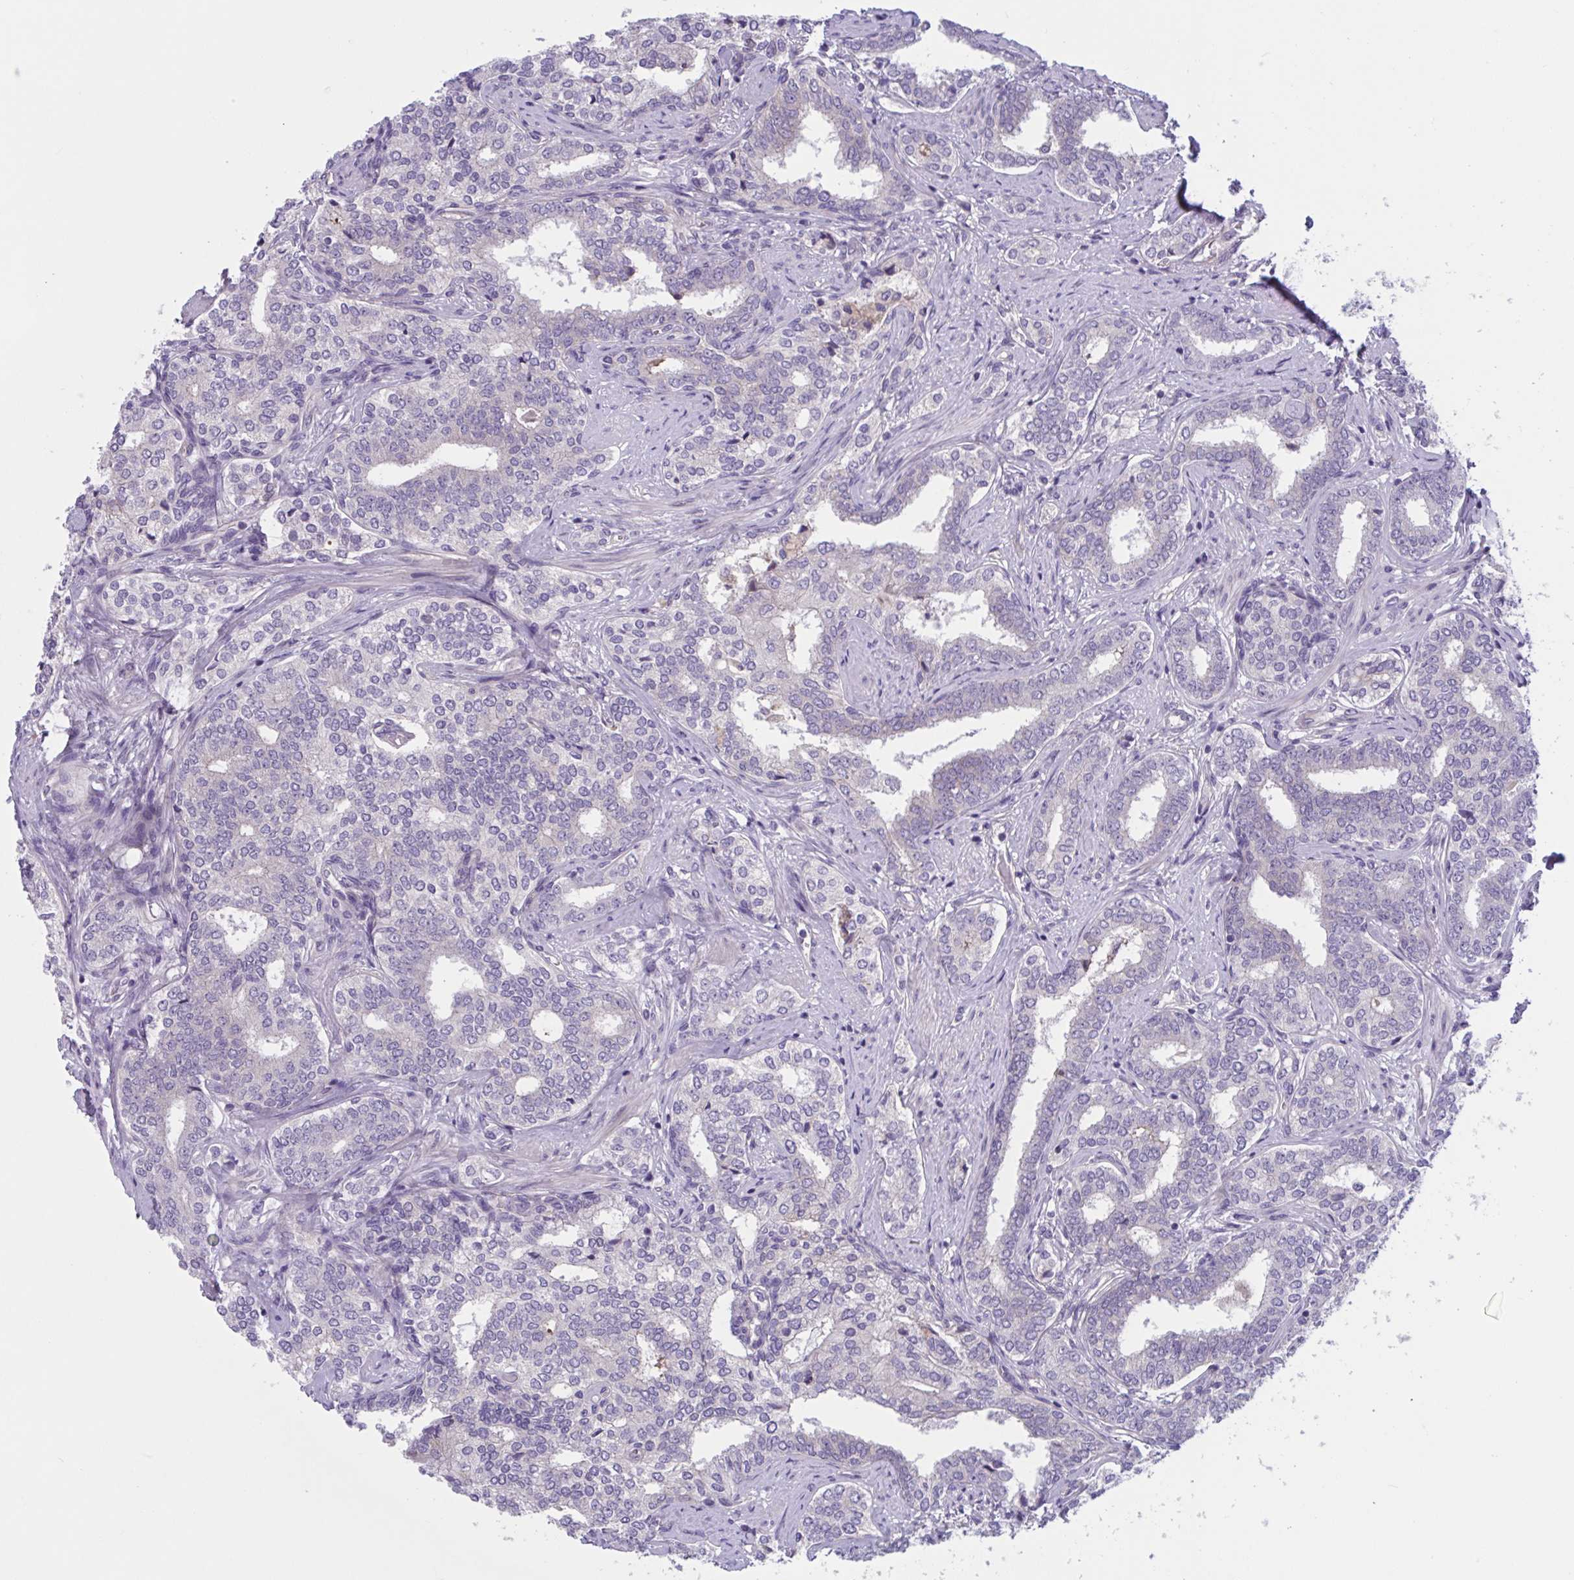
{"staining": {"intensity": "negative", "quantity": "none", "location": "none"}, "tissue": "prostate cancer", "cell_type": "Tumor cells", "image_type": "cancer", "snomed": [{"axis": "morphology", "description": "Adenocarcinoma, High grade"}, {"axis": "topography", "description": "Prostate"}], "caption": "This is a image of immunohistochemistry staining of prostate adenocarcinoma (high-grade), which shows no expression in tumor cells.", "gene": "TTC7B", "patient": {"sex": "male", "age": 72}}